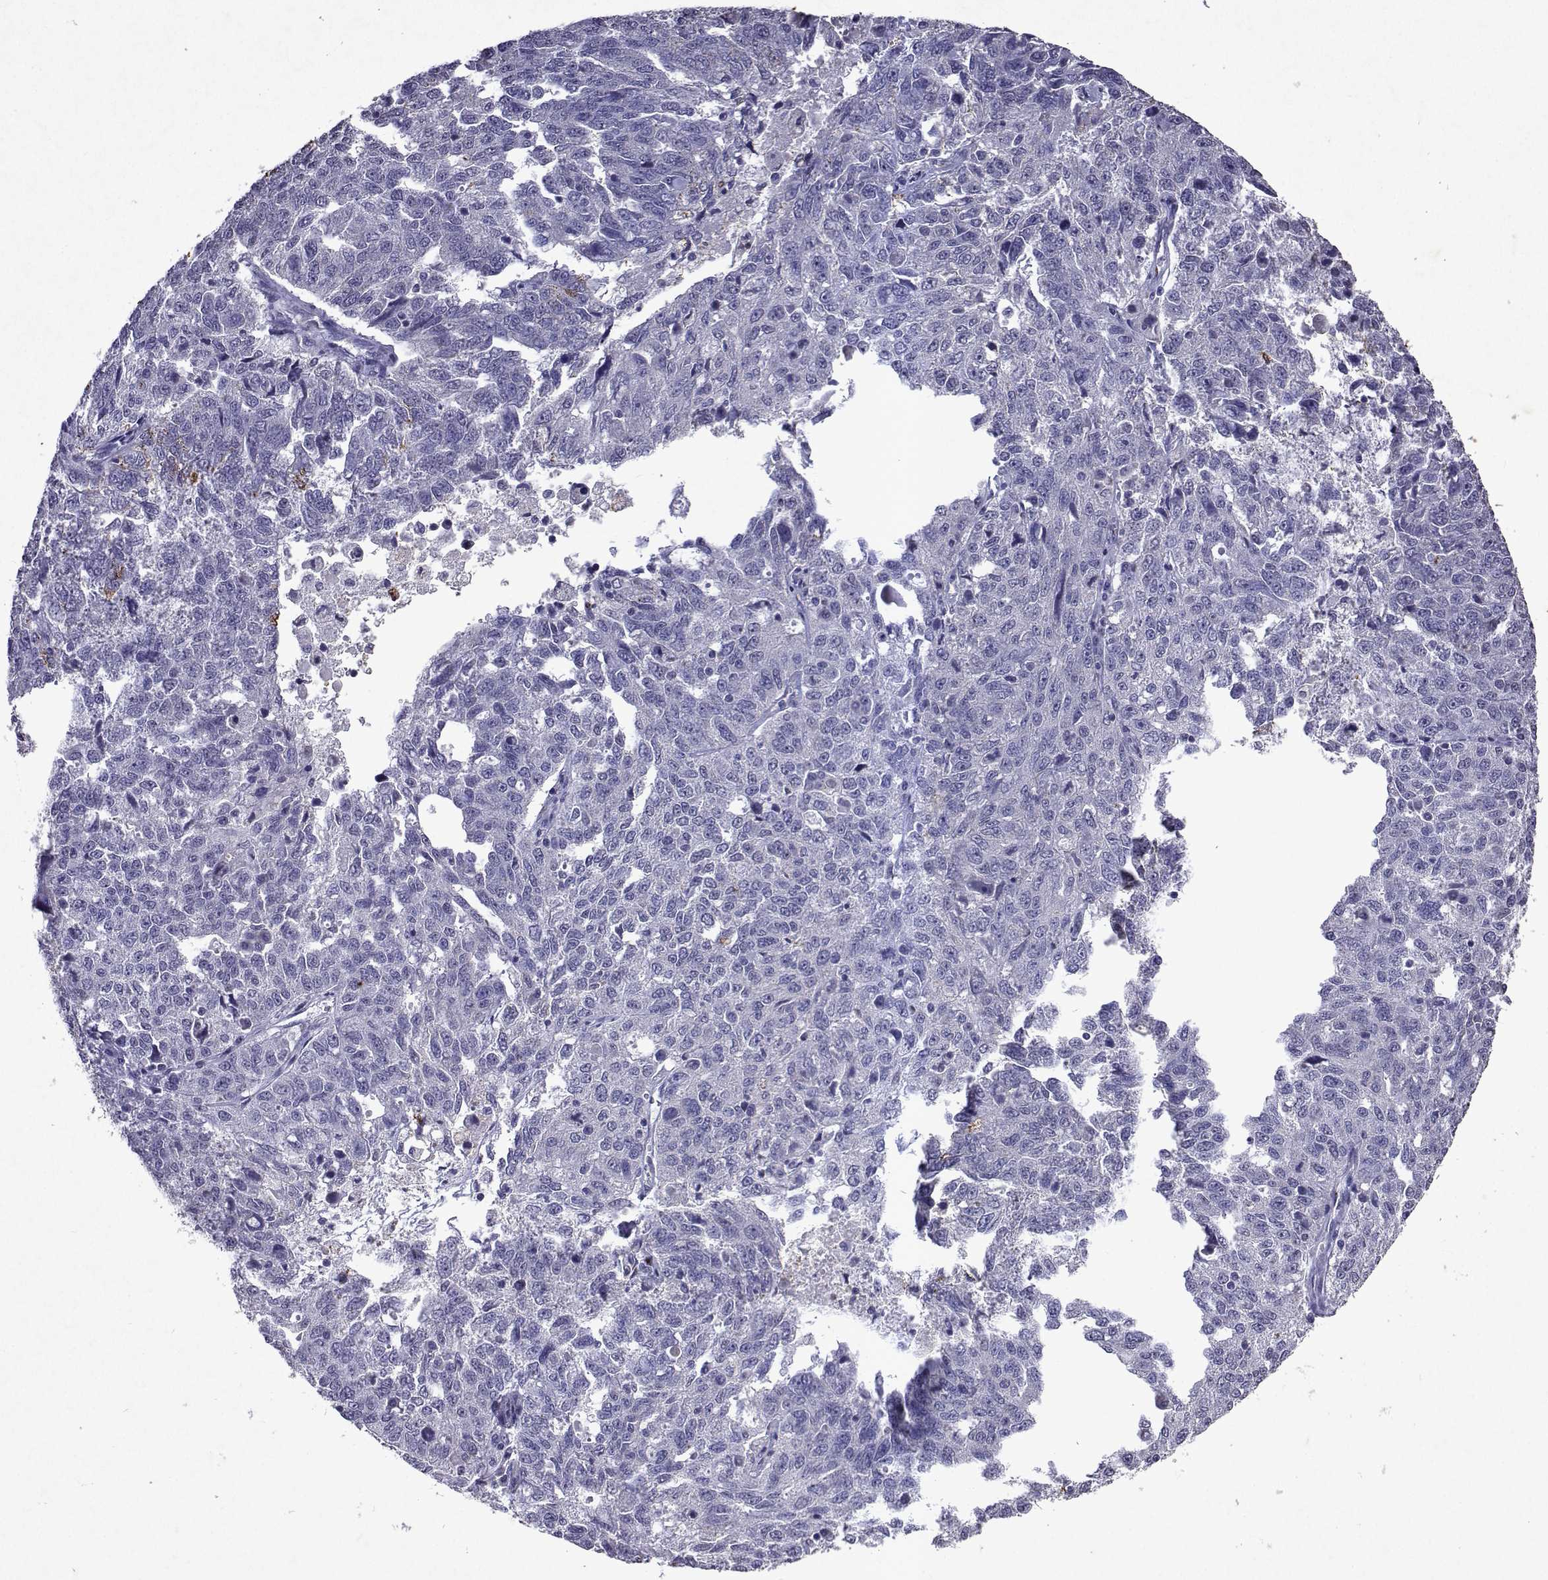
{"staining": {"intensity": "negative", "quantity": "none", "location": "none"}, "tissue": "ovarian cancer", "cell_type": "Tumor cells", "image_type": "cancer", "snomed": [{"axis": "morphology", "description": "Cystadenocarcinoma, serous, NOS"}, {"axis": "topography", "description": "Ovary"}], "caption": "An IHC image of ovarian cancer is shown. There is no staining in tumor cells of ovarian cancer.", "gene": "DUSP28", "patient": {"sex": "female", "age": 71}}